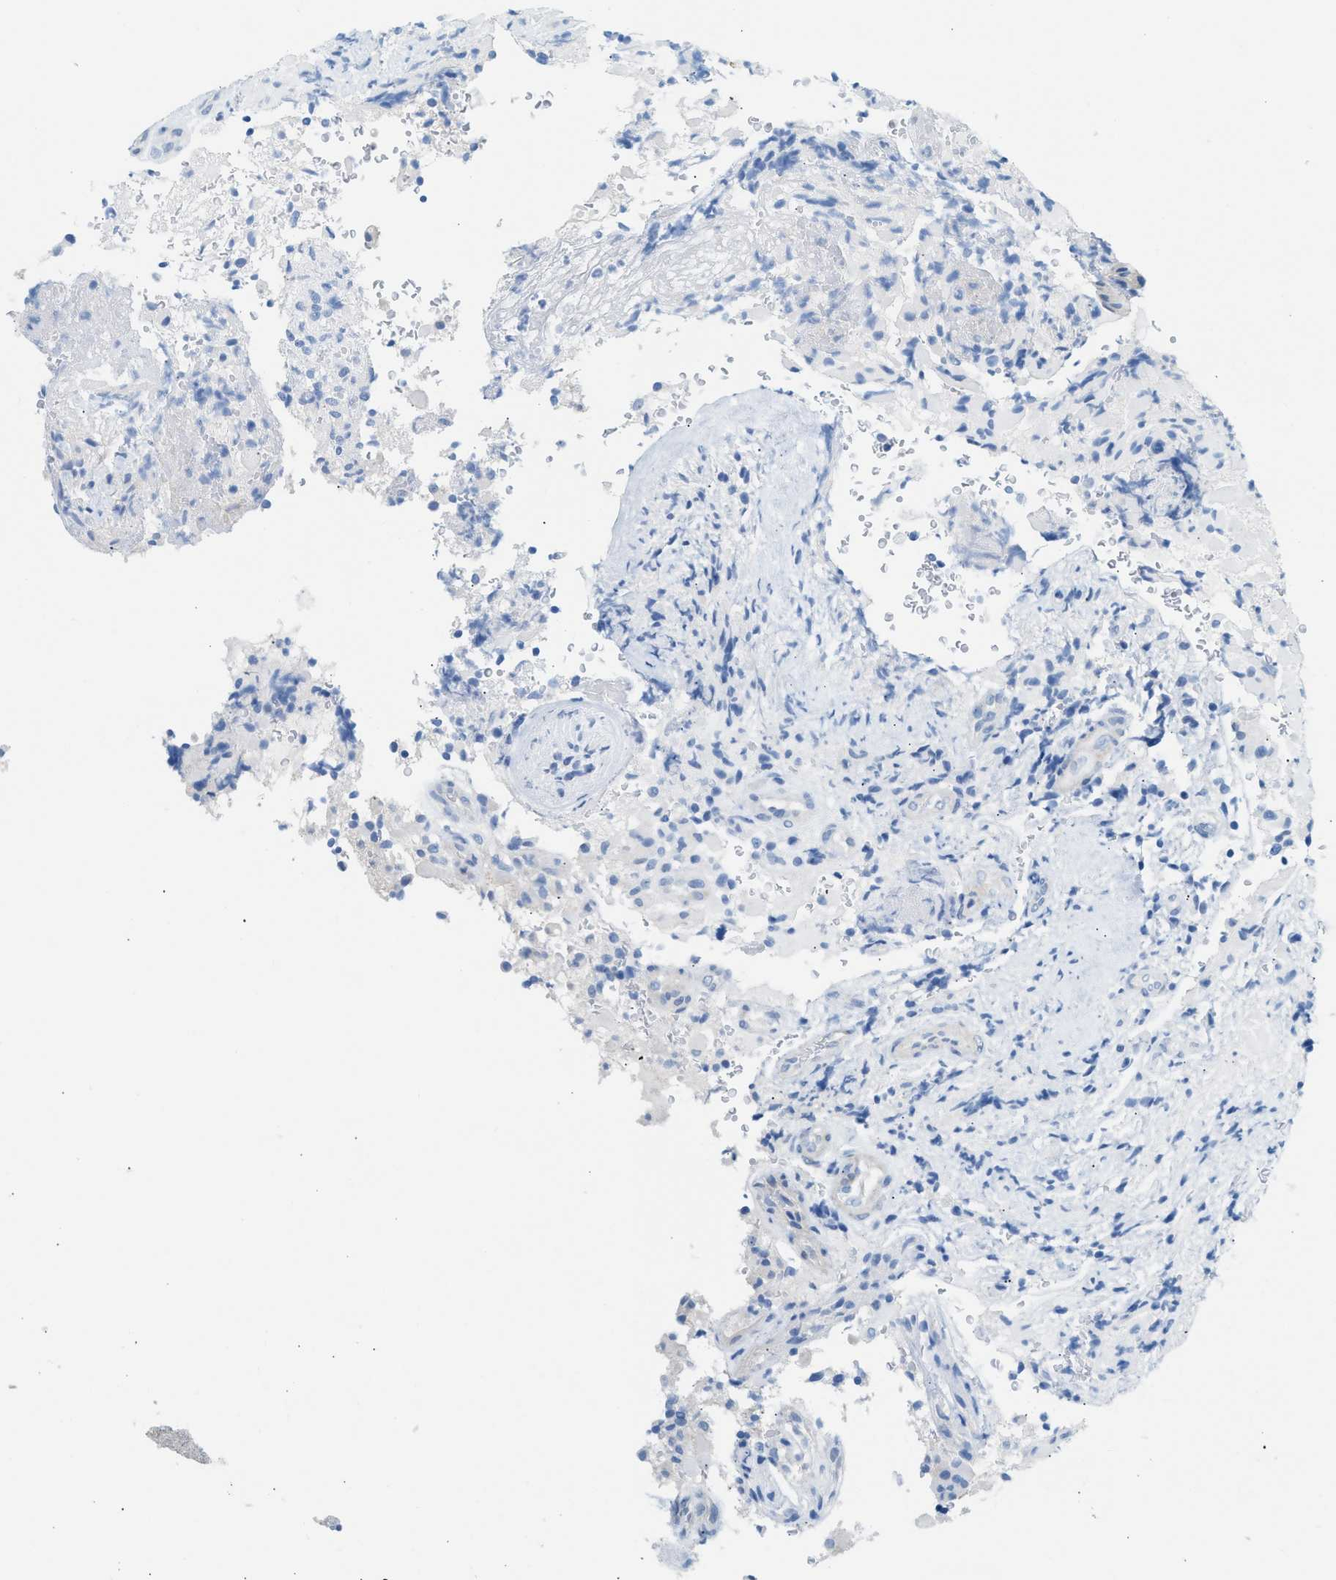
{"staining": {"intensity": "negative", "quantity": "none", "location": "none"}, "tissue": "glioma", "cell_type": "Tumor cells", "image_type": "cancer", "snomed": [{"axis": "morphology", "description": "Glioma, malignant, High grade"}, {"axis": "topography", "description": "Brain"}], "caption": "This is an IHC histopathology image of high-grade glioma (malignant). There is no positivity in tumor cells.", "gene": "SPAM1", "patient": {"sex": "male", "age": 71}}